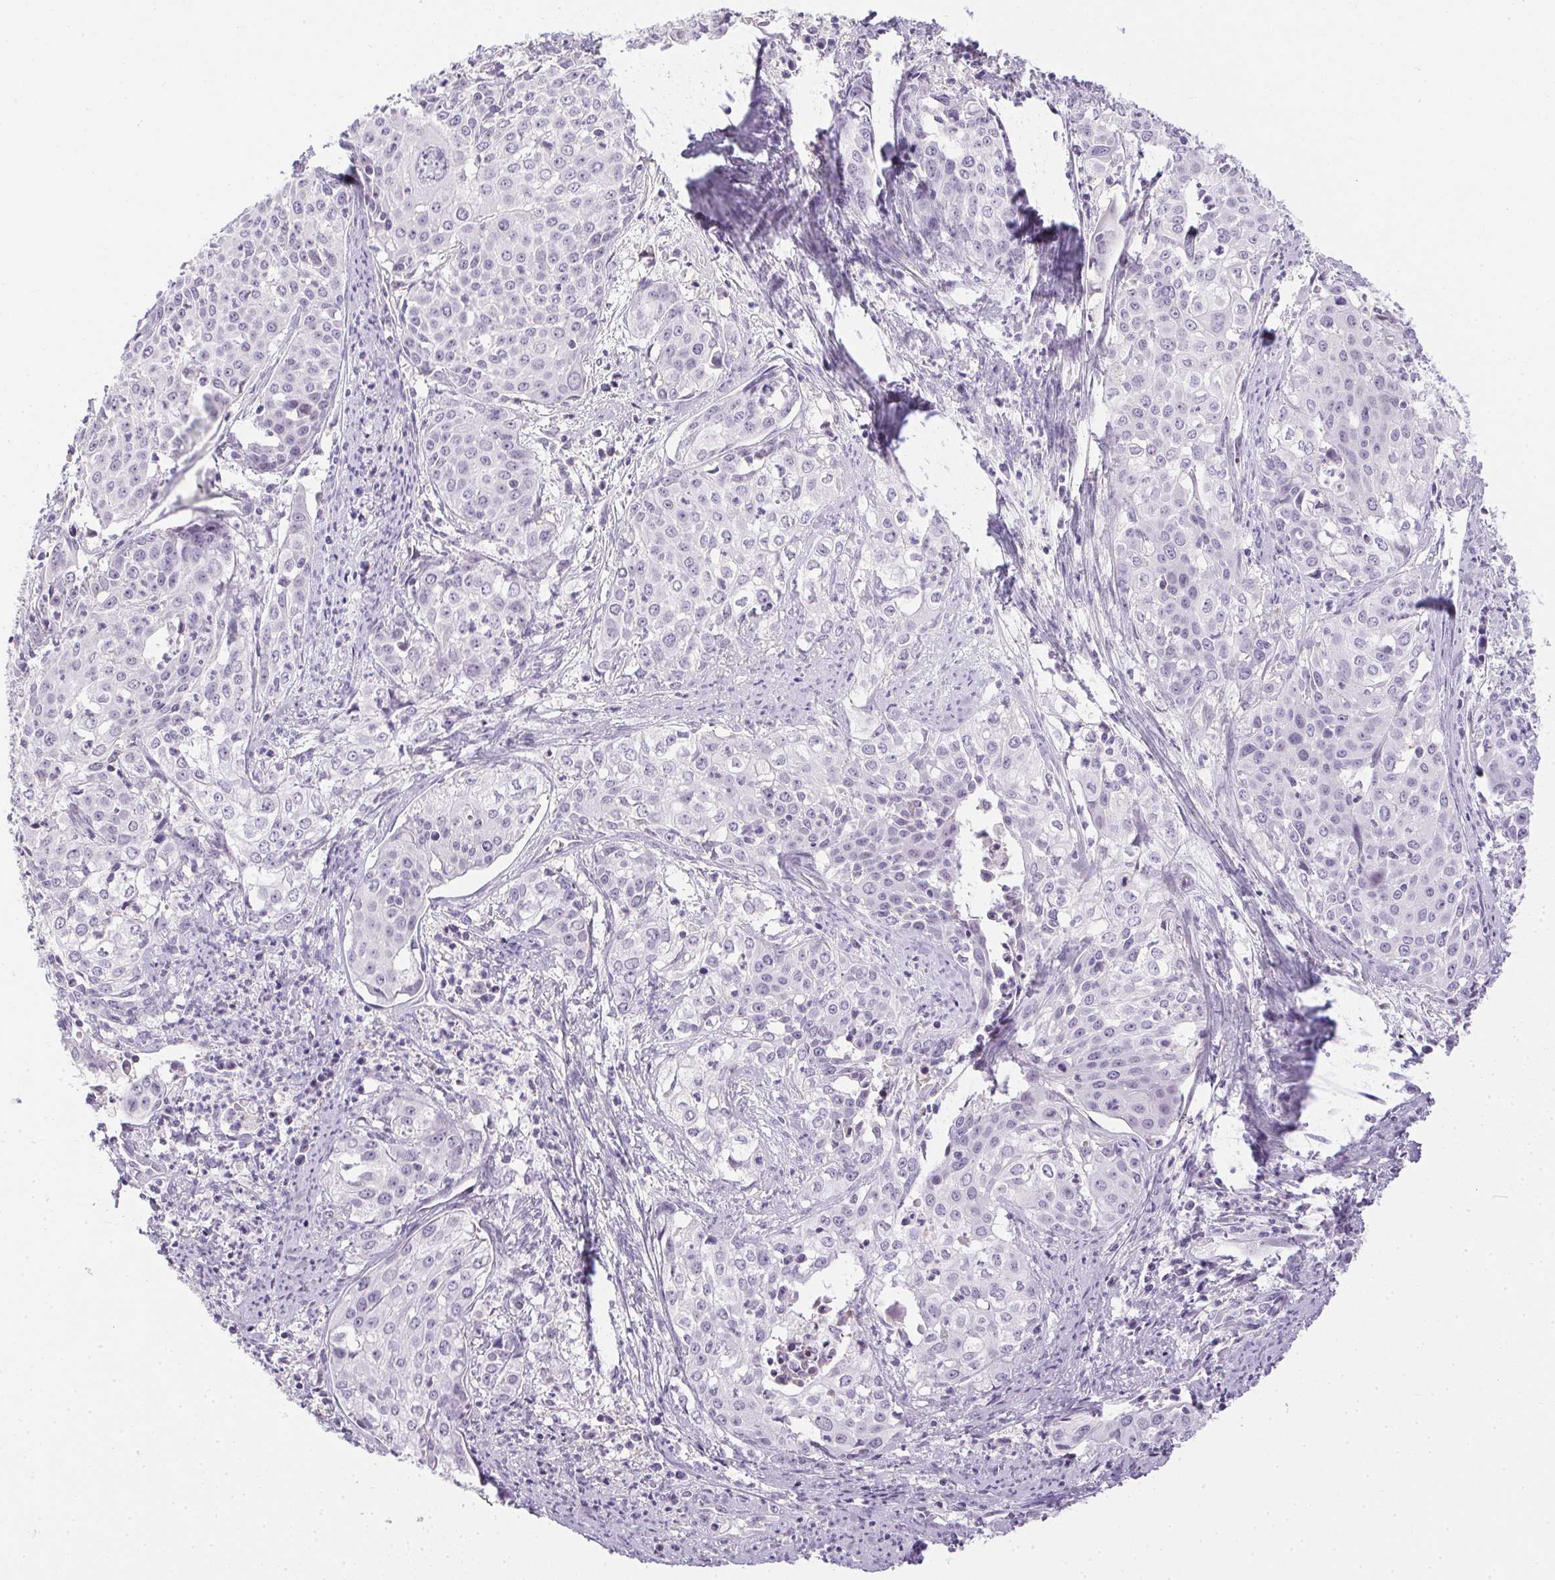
{"staining": {"intensity": "negative", "quantity": "none", "location": "none"}, "tissue": "cervical cancer", "cell_type": "Tumor cells", "image_type": "cancer", "snomed": [{"axis": "morphology", "description": "Squamous cell carcinoma, NOS"}, {"axis": "topography", "description": "Cervix"}], "caption": "The immunohistochemistry (IHC) histopathology image has no significant staining in tumor cells of squamous cell carcinoma (cervical) tissue.", "gene": "PRL", "patient": {"sex": "female", "age": 39}}